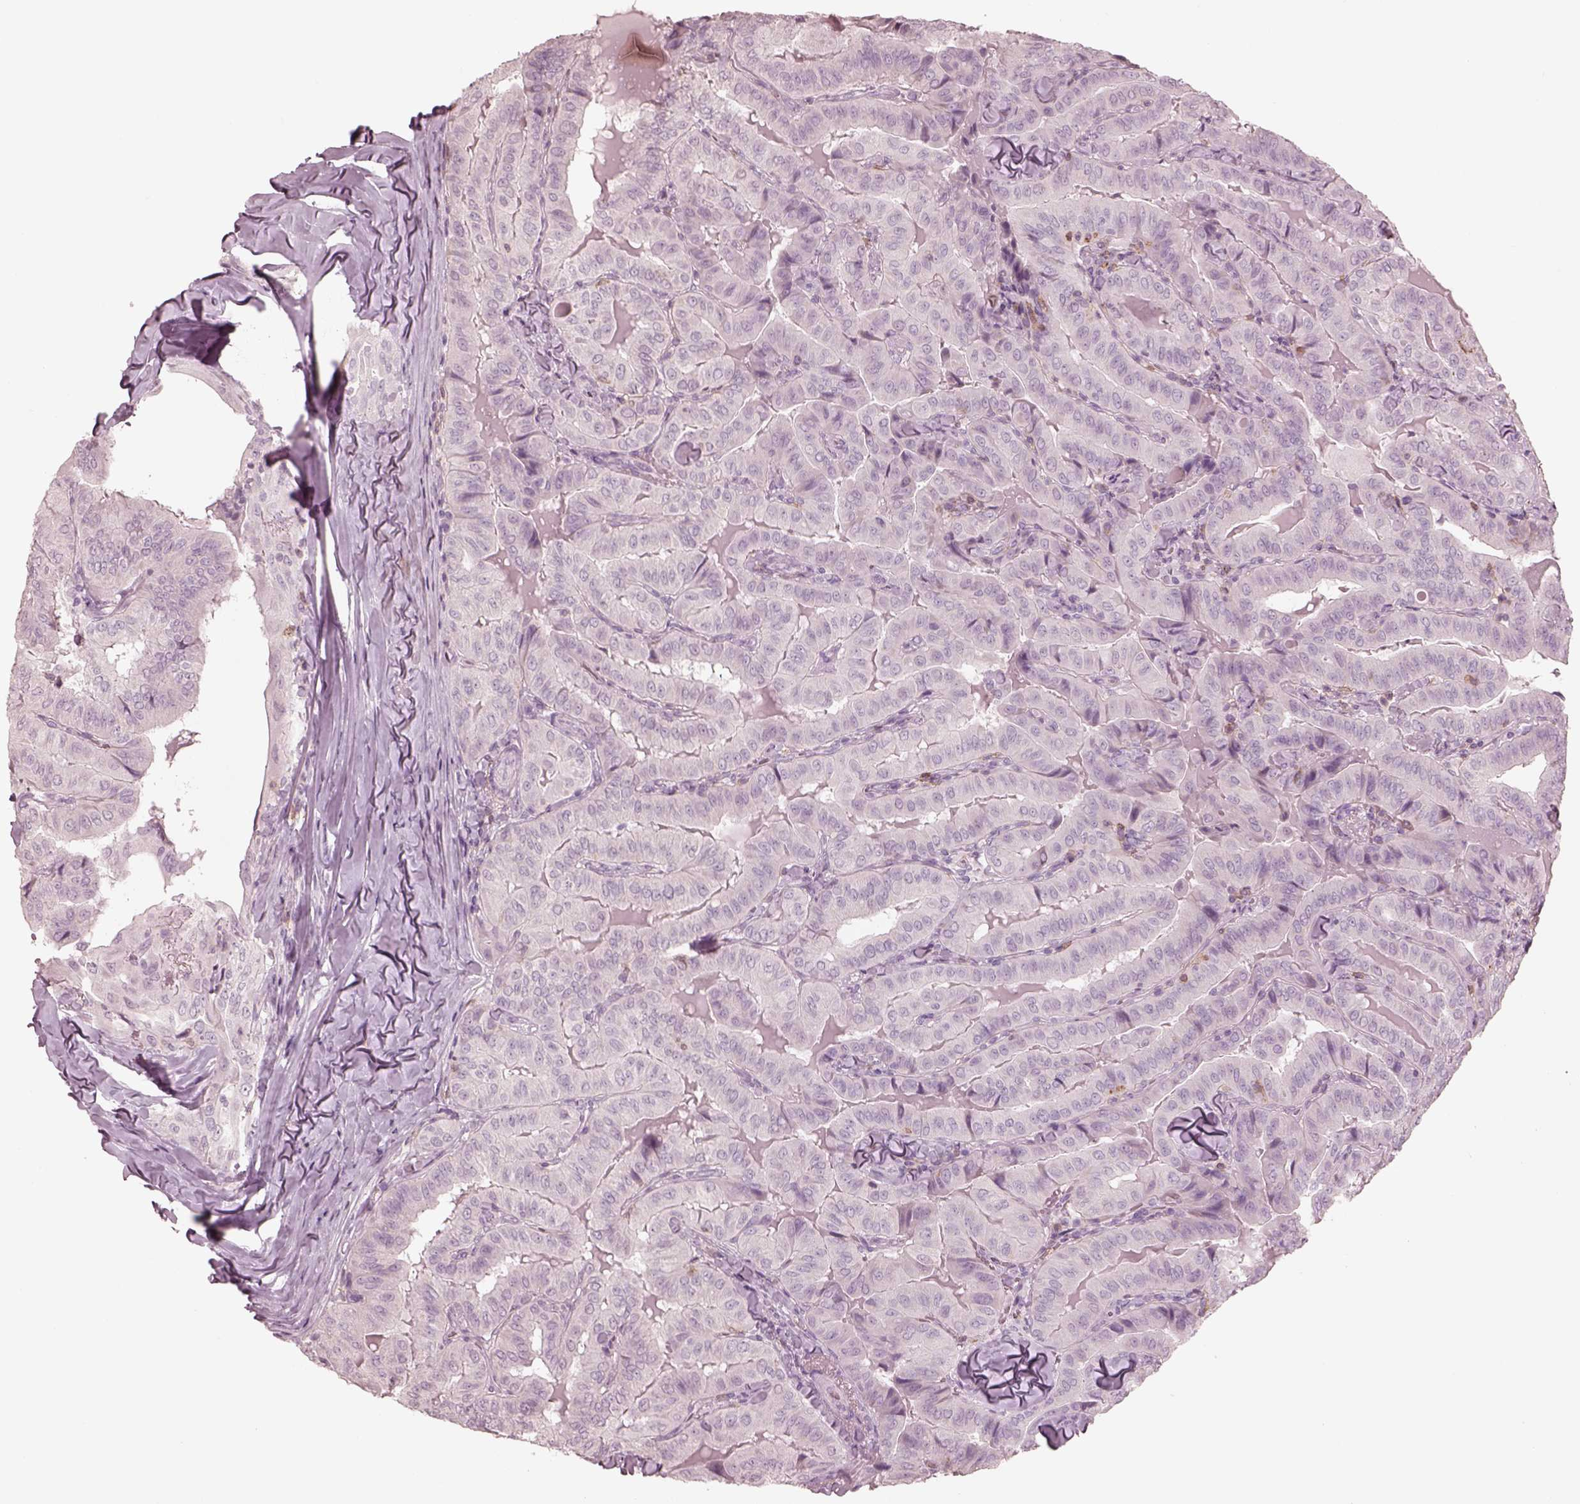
{"staining": {"intensity": "negative", "quantity": "none", "location": "none"}, "tissue": "thyroid cancer", "cell_type": "Tumor cells", "image_type": "cancer", "snomed": [{"axis": "morphology", "description": "Papillary adenocarcinoma, NOS"}, {"axis": "topography", "description": "Thyroid gland"}], "caption": "This image is of papillary adenocarcinoma (thyroid) stained with IHC to label a protein in brown with the nuclei are counter-stained blue. There is no expression in tumor cells.", "gene": "PDCD1", "patient": {"sex": "female", "age": 68}}